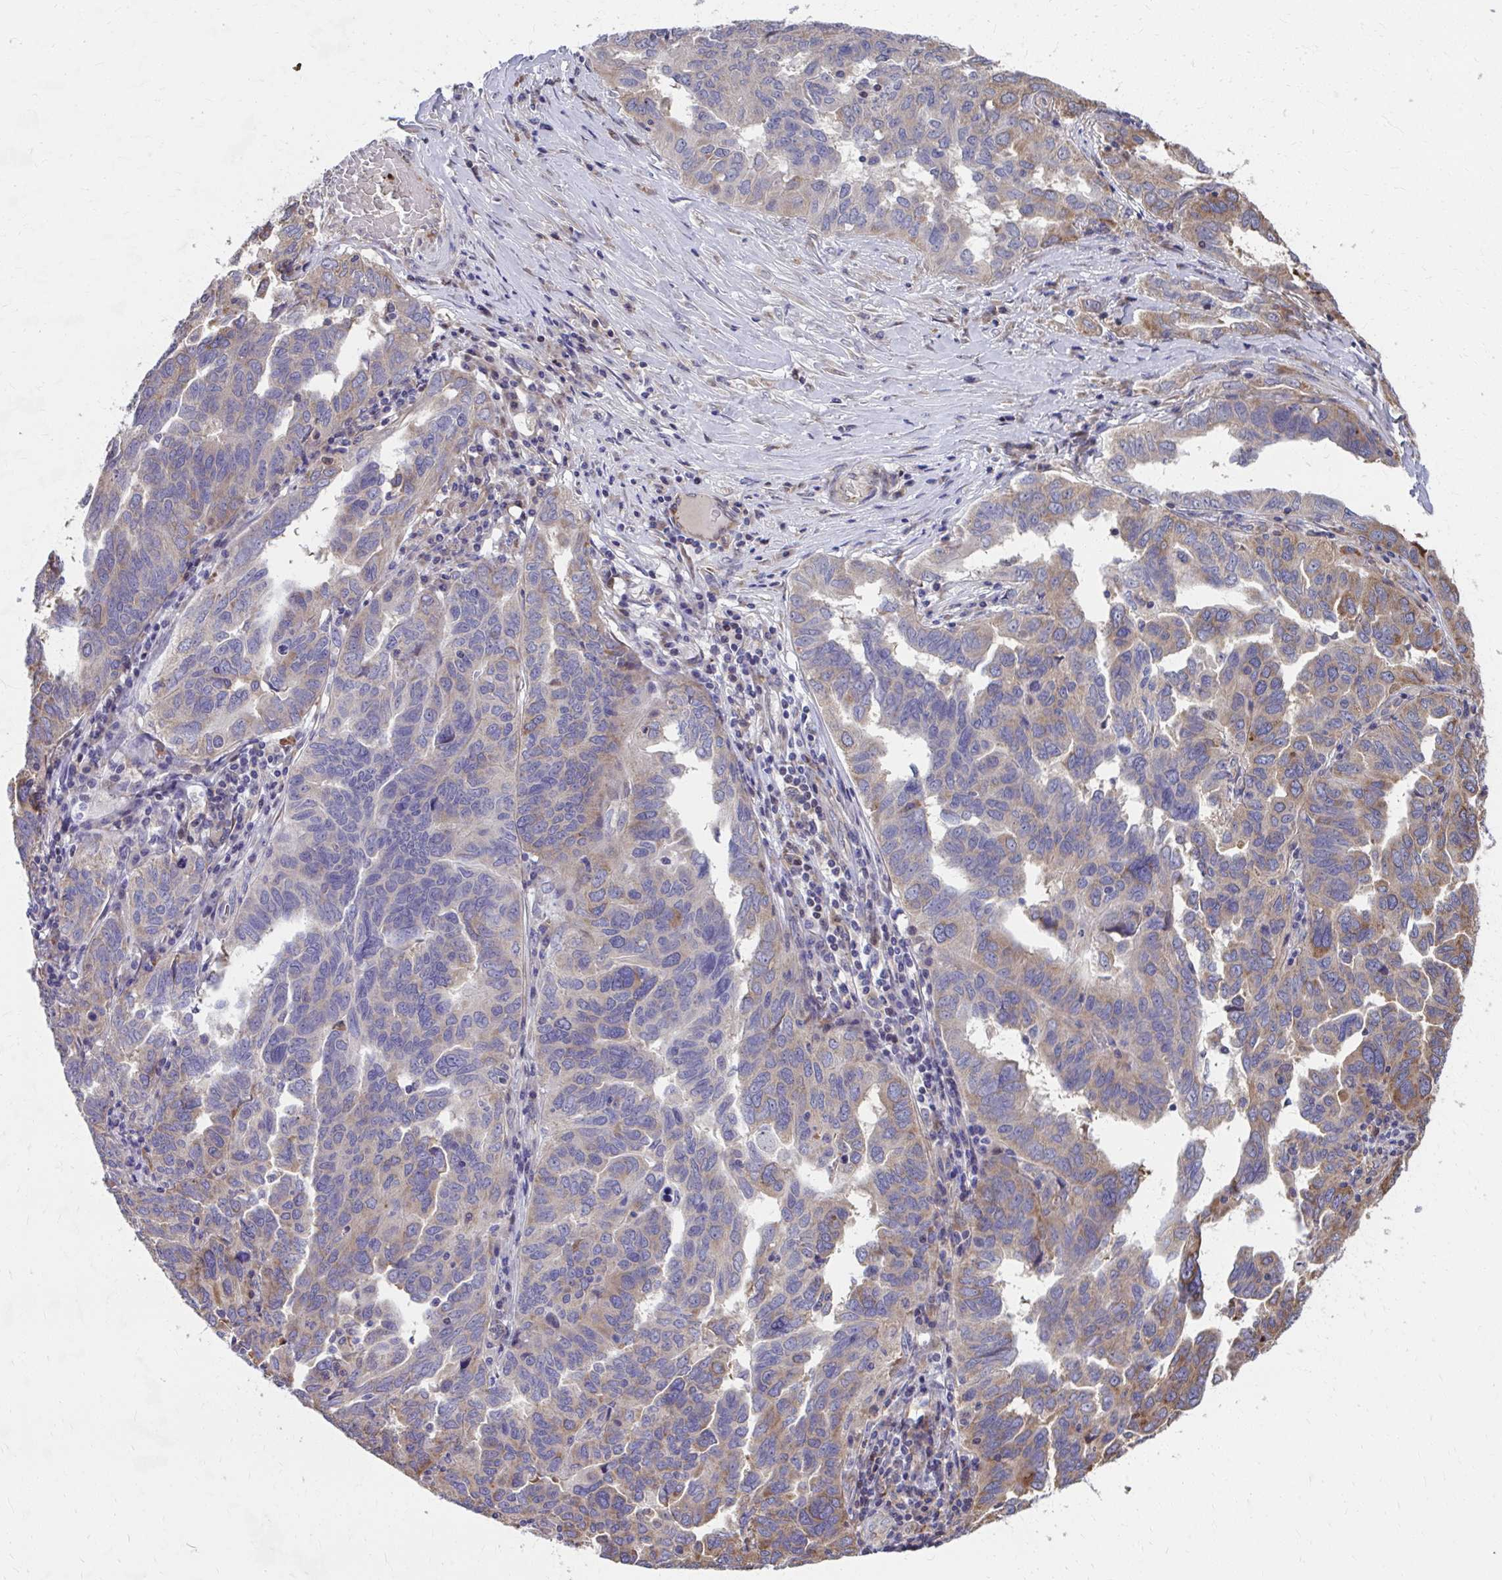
{"staining": {"intensity": "moderate", "quantity": "<25%", "location": "cytoplasmic/membranous"}, "tissue": "ovarian cancer", "cell_type": "Tumor cells", "image_type": "cancer", "snomed": [{"axis": "morphology", "description": "Cystadenocarcinoma, serous, NOS"}, {"axis": "topography", "description": "Ovary"}], "caption": "Human ovarian cancer stained with a brown dye shows moderate cytoplasmic/membranous positive expression in approximately <25% of tumor cells.", "gene": "ZNF778", "patient": {"sex": "female", "age": 64}}